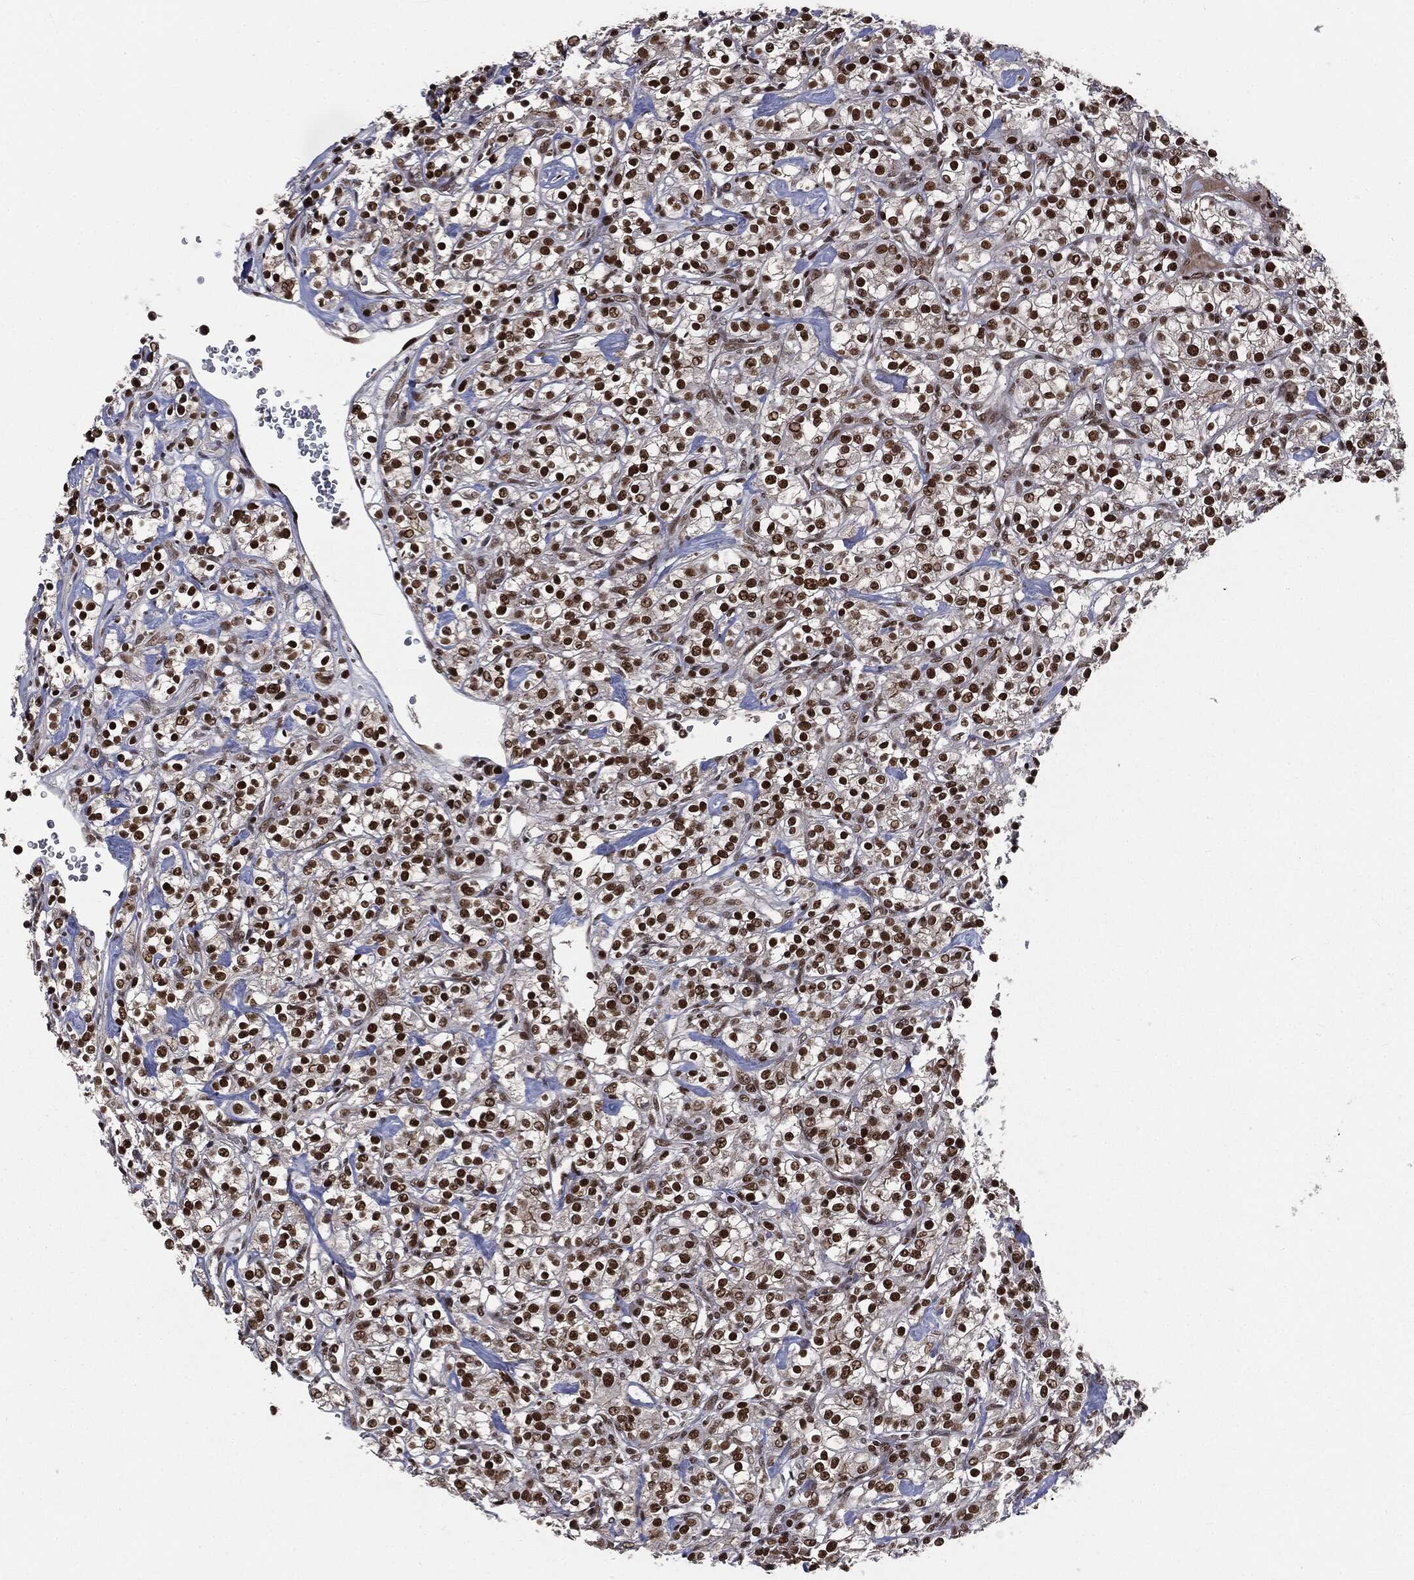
{"staining": {"intensity": "strong", "quantity": ">75%", "location": "nuclear"}, "tissue": "renal cancer", "cell_type": "Tumor cells", "image_type": "cancer", "snomed": [{"axis": "morphology", "description": "Adenocarcinoma, NOS"}, {"axis": "topography", "description": "Kidney"}], "caption": "An IHC micrograph of neoplastic tissue is shown. Protein staining in brown highlights strong nuclear positivity in renal cancer within tumor cells.", "gene": "DPH2", "patient": {"sex": "male", "age": 77}}